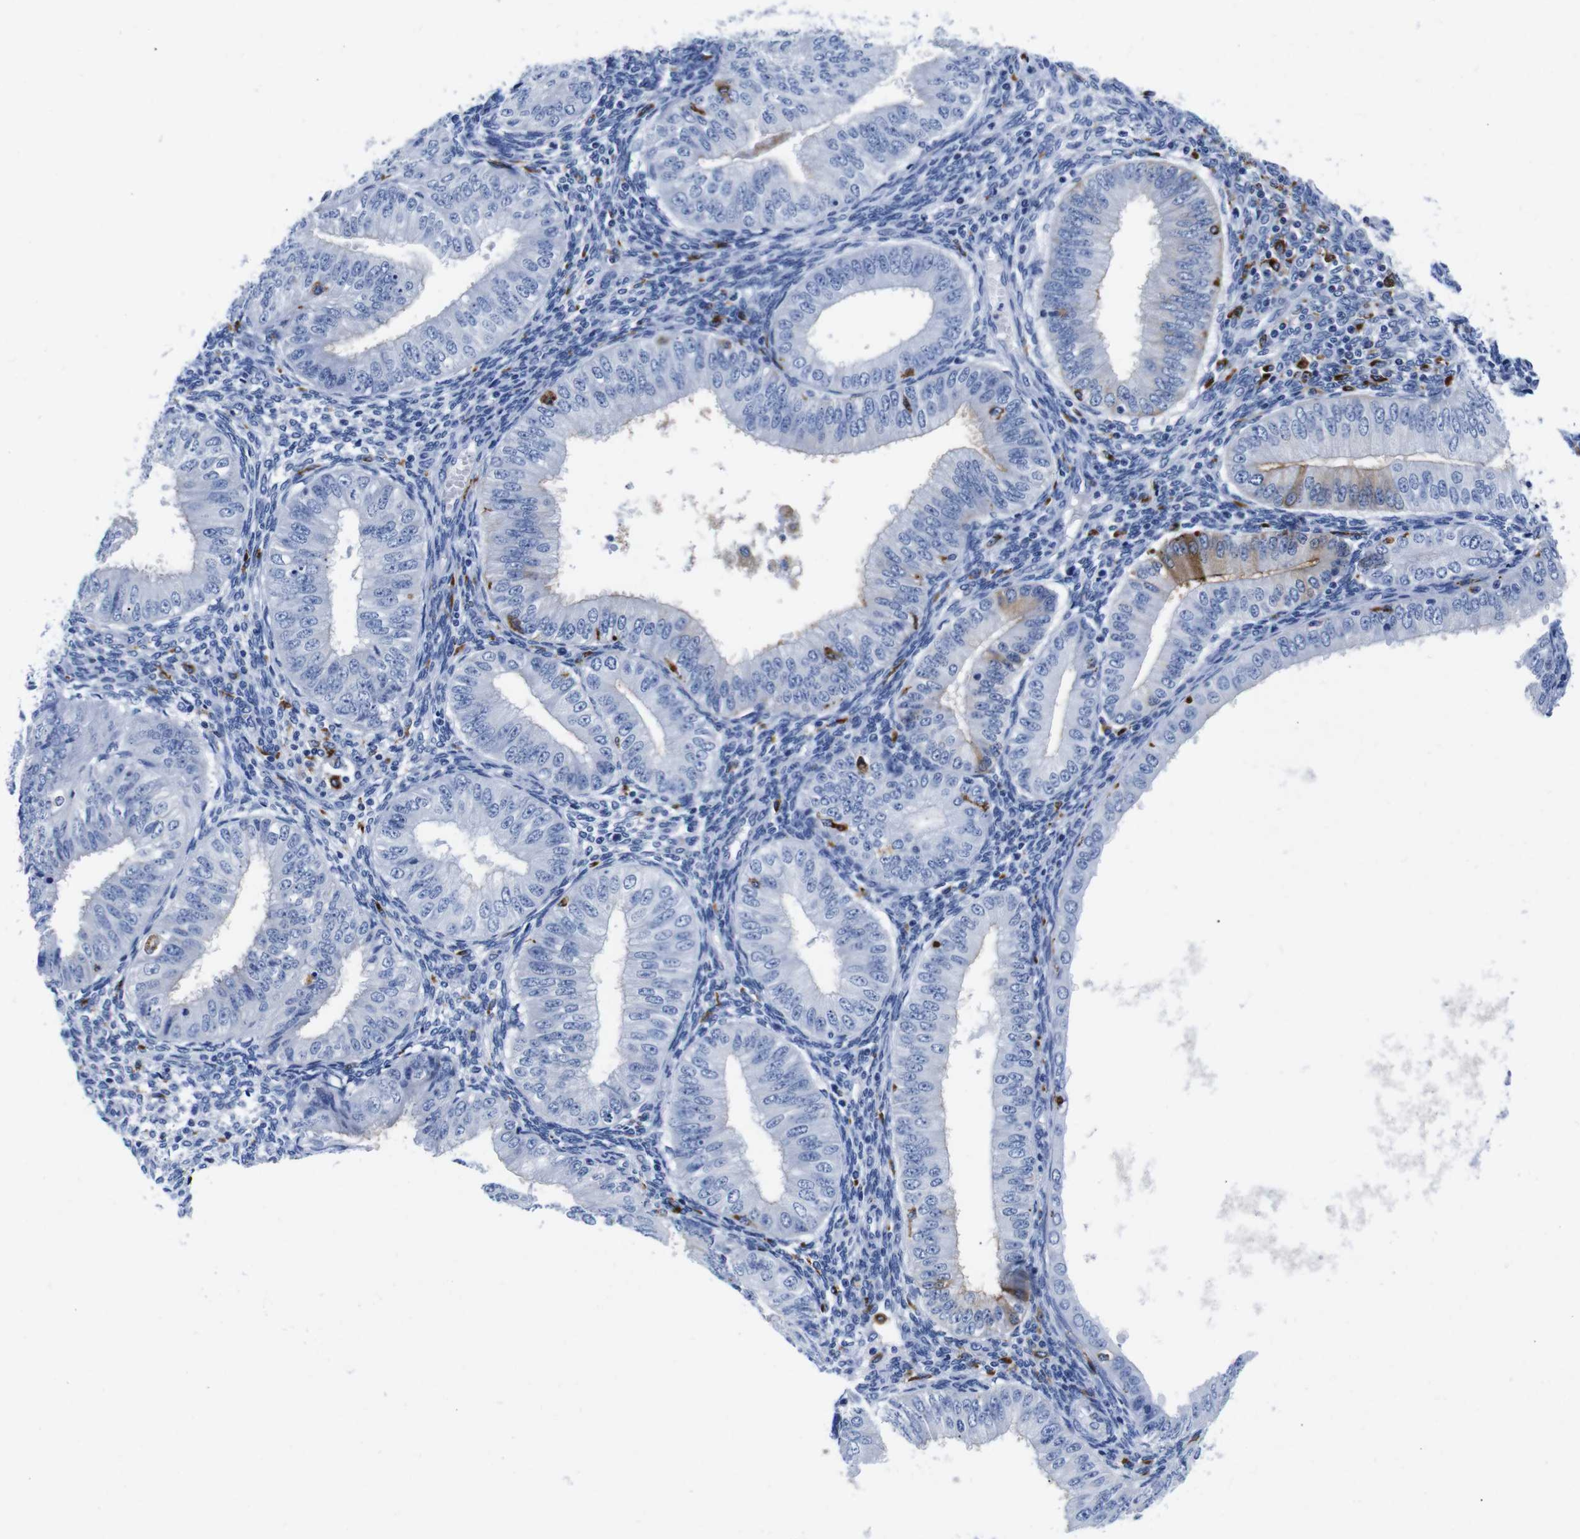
{"staining": {"intensity": "negative", "quantity": "none", "location": "none"}, "tissue": "endometrial cancer", "cell_type": "Tumor cells", "image_type": "cancer", "snomed": [{"axis": "morphology", "description": "Normal tissue, NOS"}, {"axis": "morphology", "description": "Adenocarcinoma, NOS"}, {"axis": "topography", "description": "Endometrium"}], "caption": "Tumor cells show no significant protein expression in endometrial cancer.", "gene": "HLA-DMB", "patient": {"sex": "female", "age": 53}}